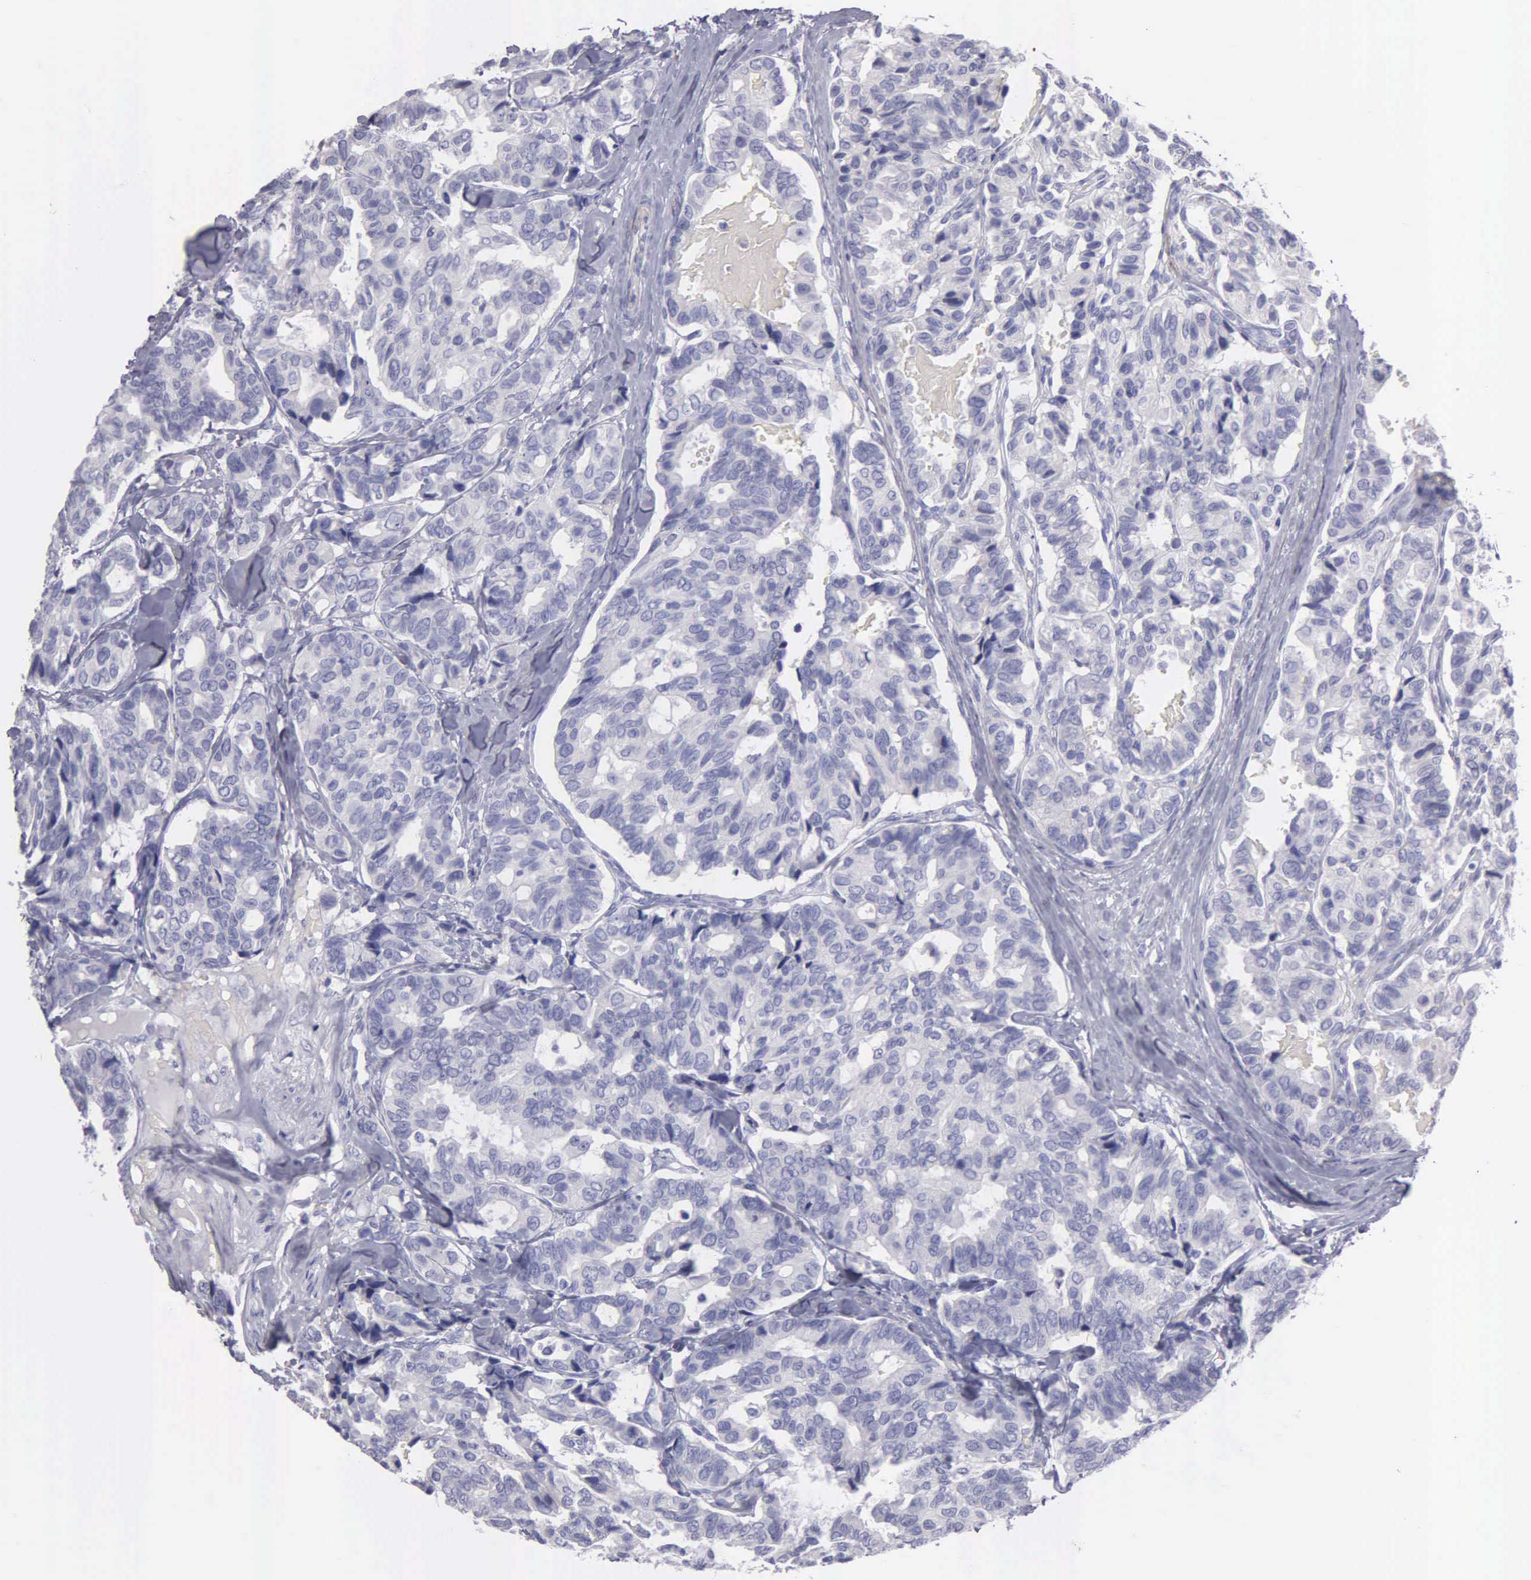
{"staining": {"intensity": "negative", "quantity": "none", "location": "none"}, "tissue": "breast cancer", "cell_type": "Tumor cells", "image_type": "cancer", "snomed": [{"axis": "morphology", "description": "Duct carcinoma"}, {"axis": "topography", "description": "Breast"}], "caption": "There is no significant positivity in tumor cells of invasive ductal carcinoma (breast). (Immunohistochemistry, brightfield microscopy, high magnification).", "gene": "FBLN5", "patient": {"sex": "female", "age": 69}}